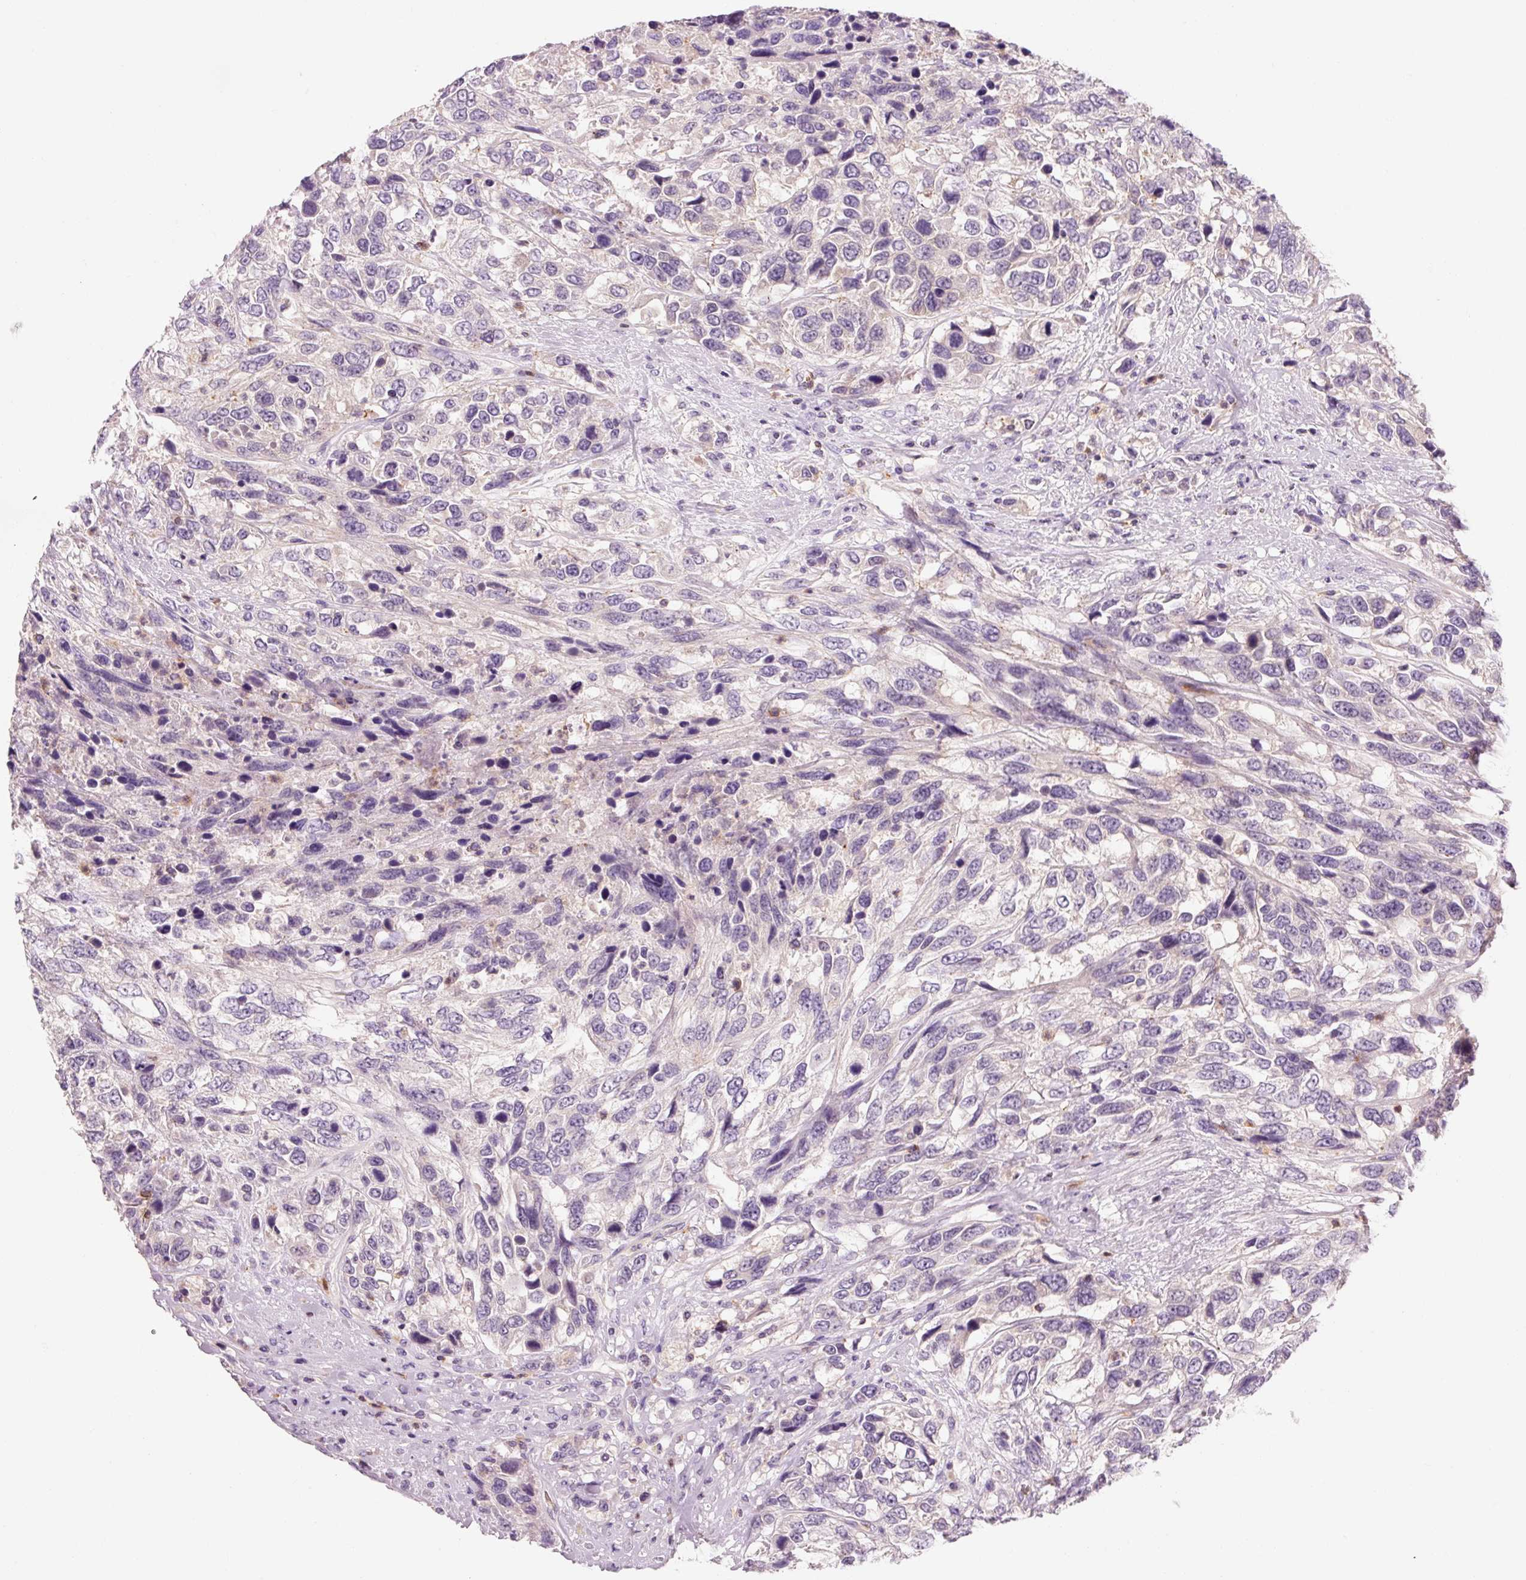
{"staining": {"intensity": "negative", "quantity": "none", "location": "none"}, "tissue": "urothelial cancer", "cell_type": "Tumor cells", "image_type": "cancer", "snomed": [{"axis": "morphology", "description": "Urothelial carcinoma, High grade"}, {"axis": "topography", "description": "Urinary bladder"}], "caption": "This image is of urothelial cancer stained with IHC to label a protein in brown with the nuclei are counter-stained blue. There is no expression in tumor cells.", "gene": "OR8K1", "patient": {"sex": "female", "age": 70}}